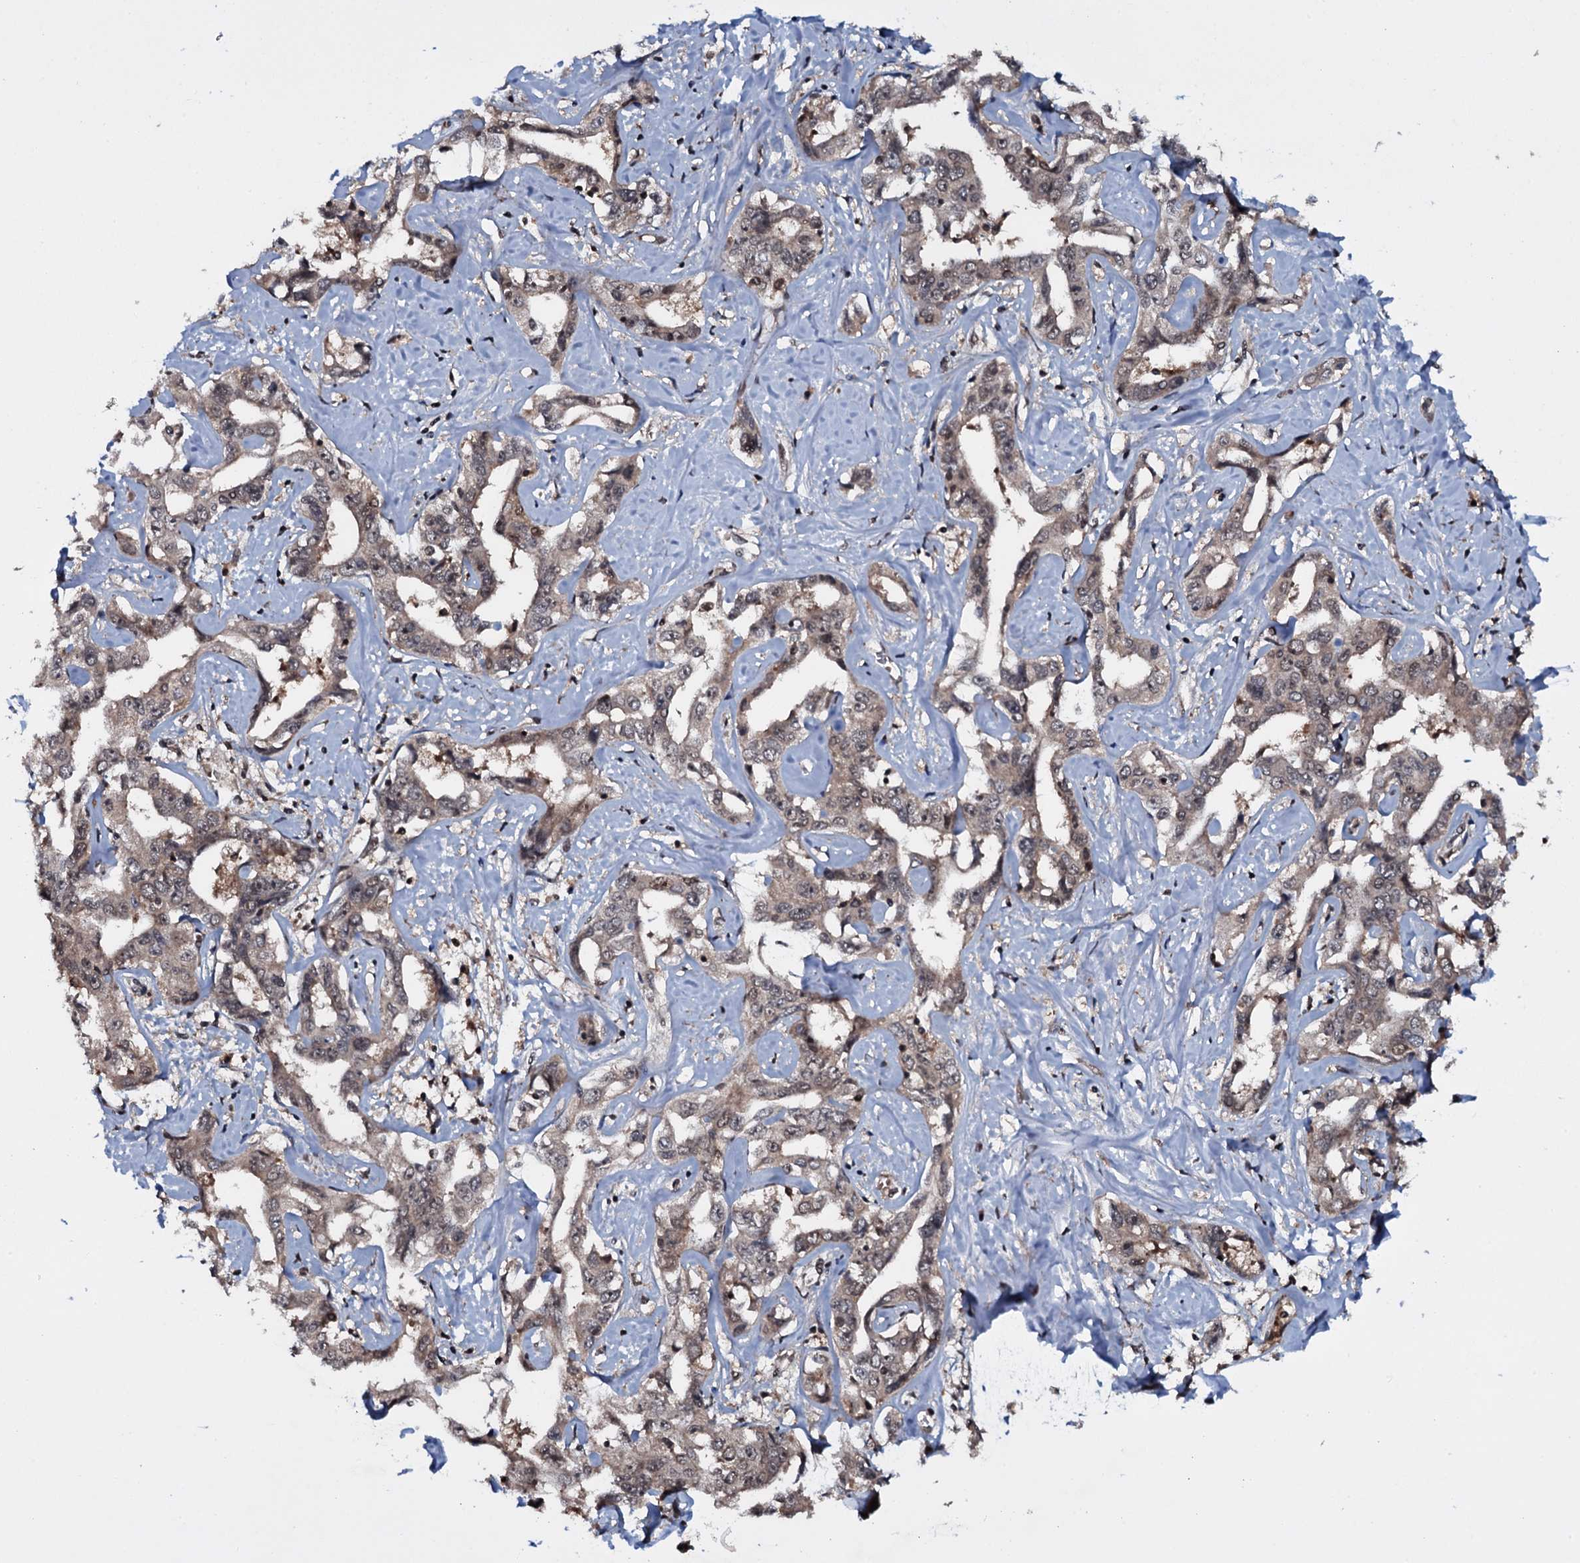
{"staining": {"intensity": "weak", "quantity": ">75%", "location": "cytoplasmic/membranous,nuclear"}, "tissue": "liver cancer", "cell_type": "Tumor cells", "image_type": "cancer", "snomed": [{"axis": "morphology", "description": "Cholangiocarcinoma"}, {"axis": "topography", "description": "Liver"}], "caption": "IHC image of liver cholangiocarcinoma stained for a protein (brown), which reveals low levels of weak cytoplasmic/membranous and nuclear staining in about >75% of tumor cells.", "gene": "HDDC3", "patient": {"sex": "male", "age": 59}}